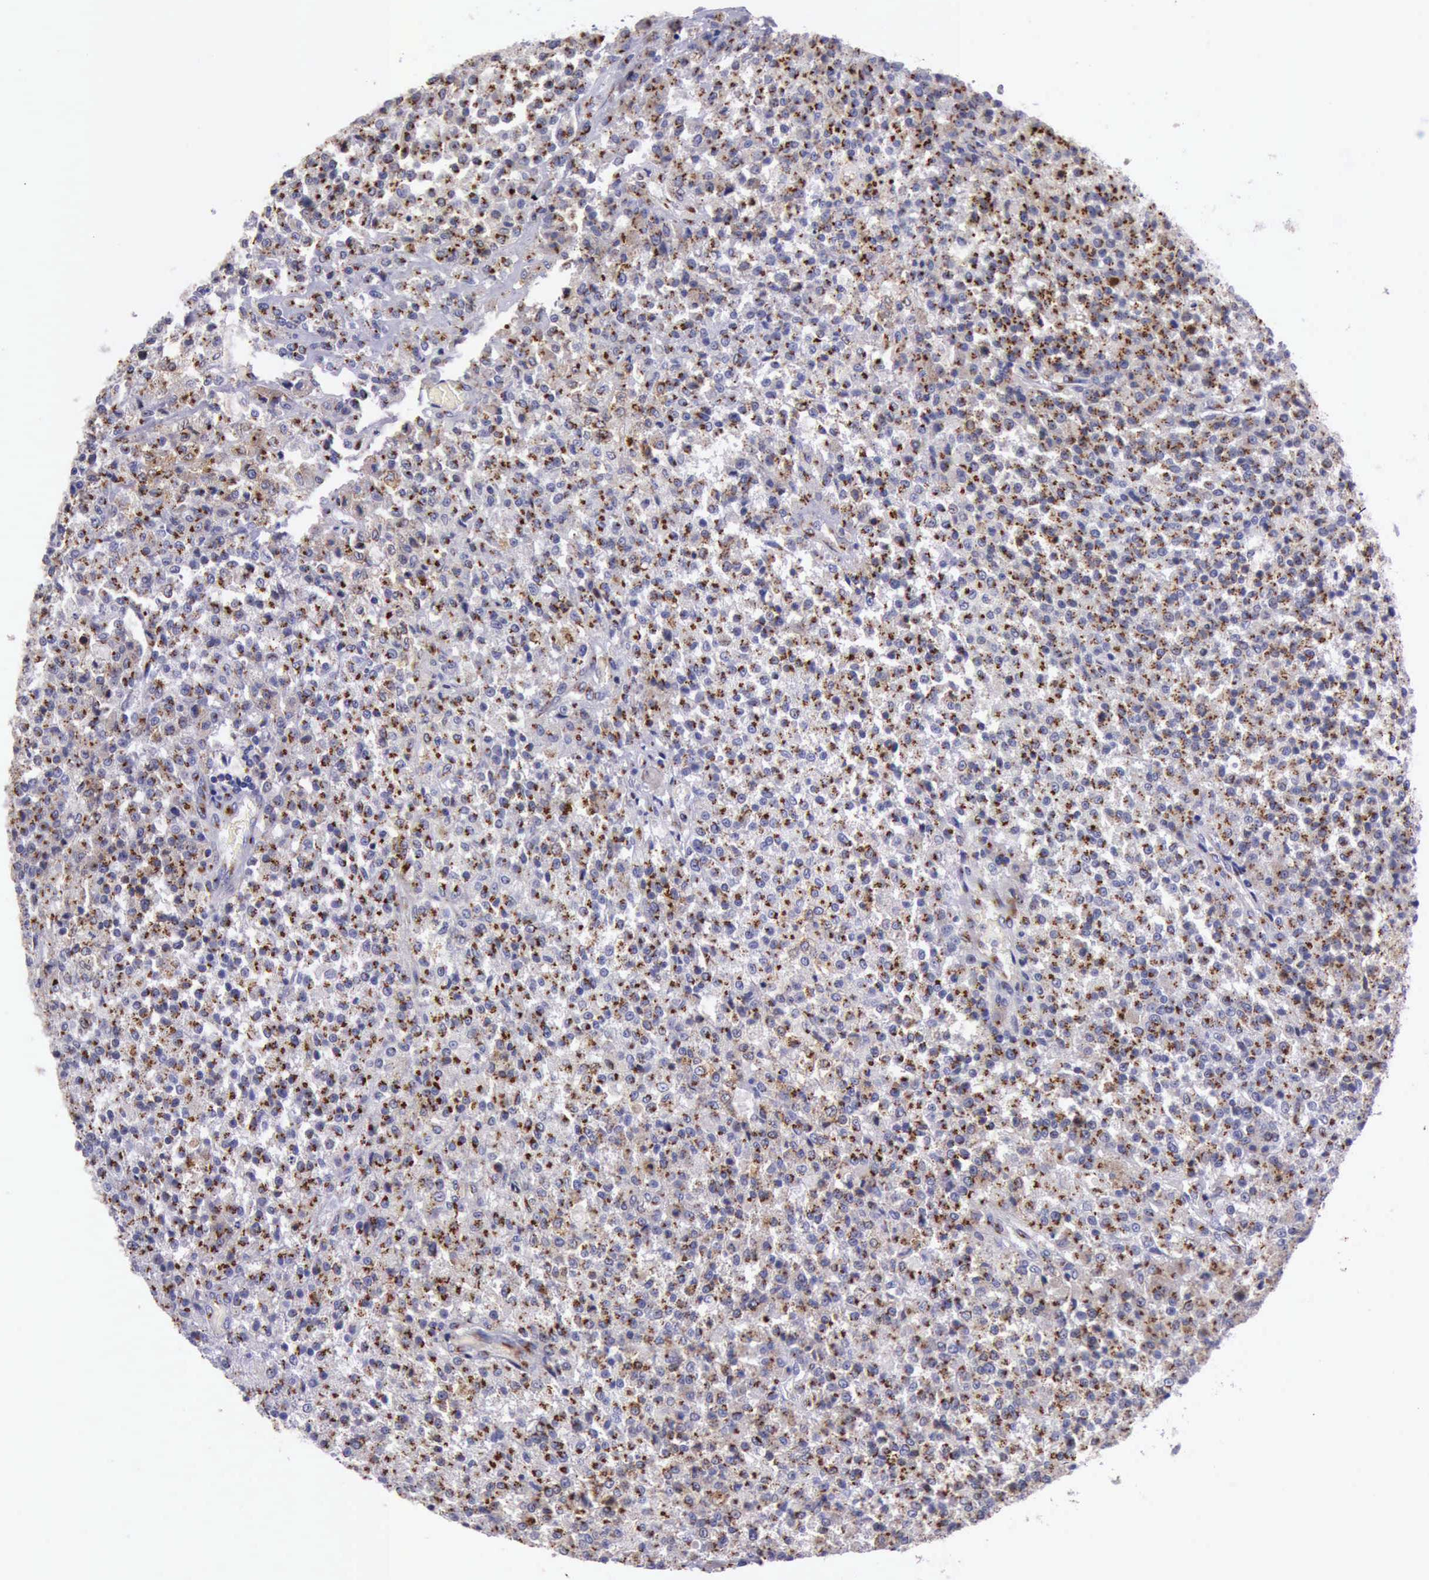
{"staining": {"intensity": "strong", "quantity": ">75%", "location": "cytoplasmic/membranous"}, "tissue": "testis cancer", "cell_type": "Tumor cells", "image_type": "cancer", "snomed": [{"axis": "morphology", "description": "Seminoma, NOS"}, {"axis": "topography", "description": "Testis"}], "caption": "Protein staining by IHC displays strong cytoplasmic/membranous positivity in about >75% of tumor cells in testis seminoma. The staining was performed using DAB (3,3'-diaminobenzidine) to visualize the protein expression in brown, while the nuclei were stained in blue with hematoxylin (Magnification: 20x).", "gene": "GOLGA5", "patient": {"sex": "male", "age": 59}}